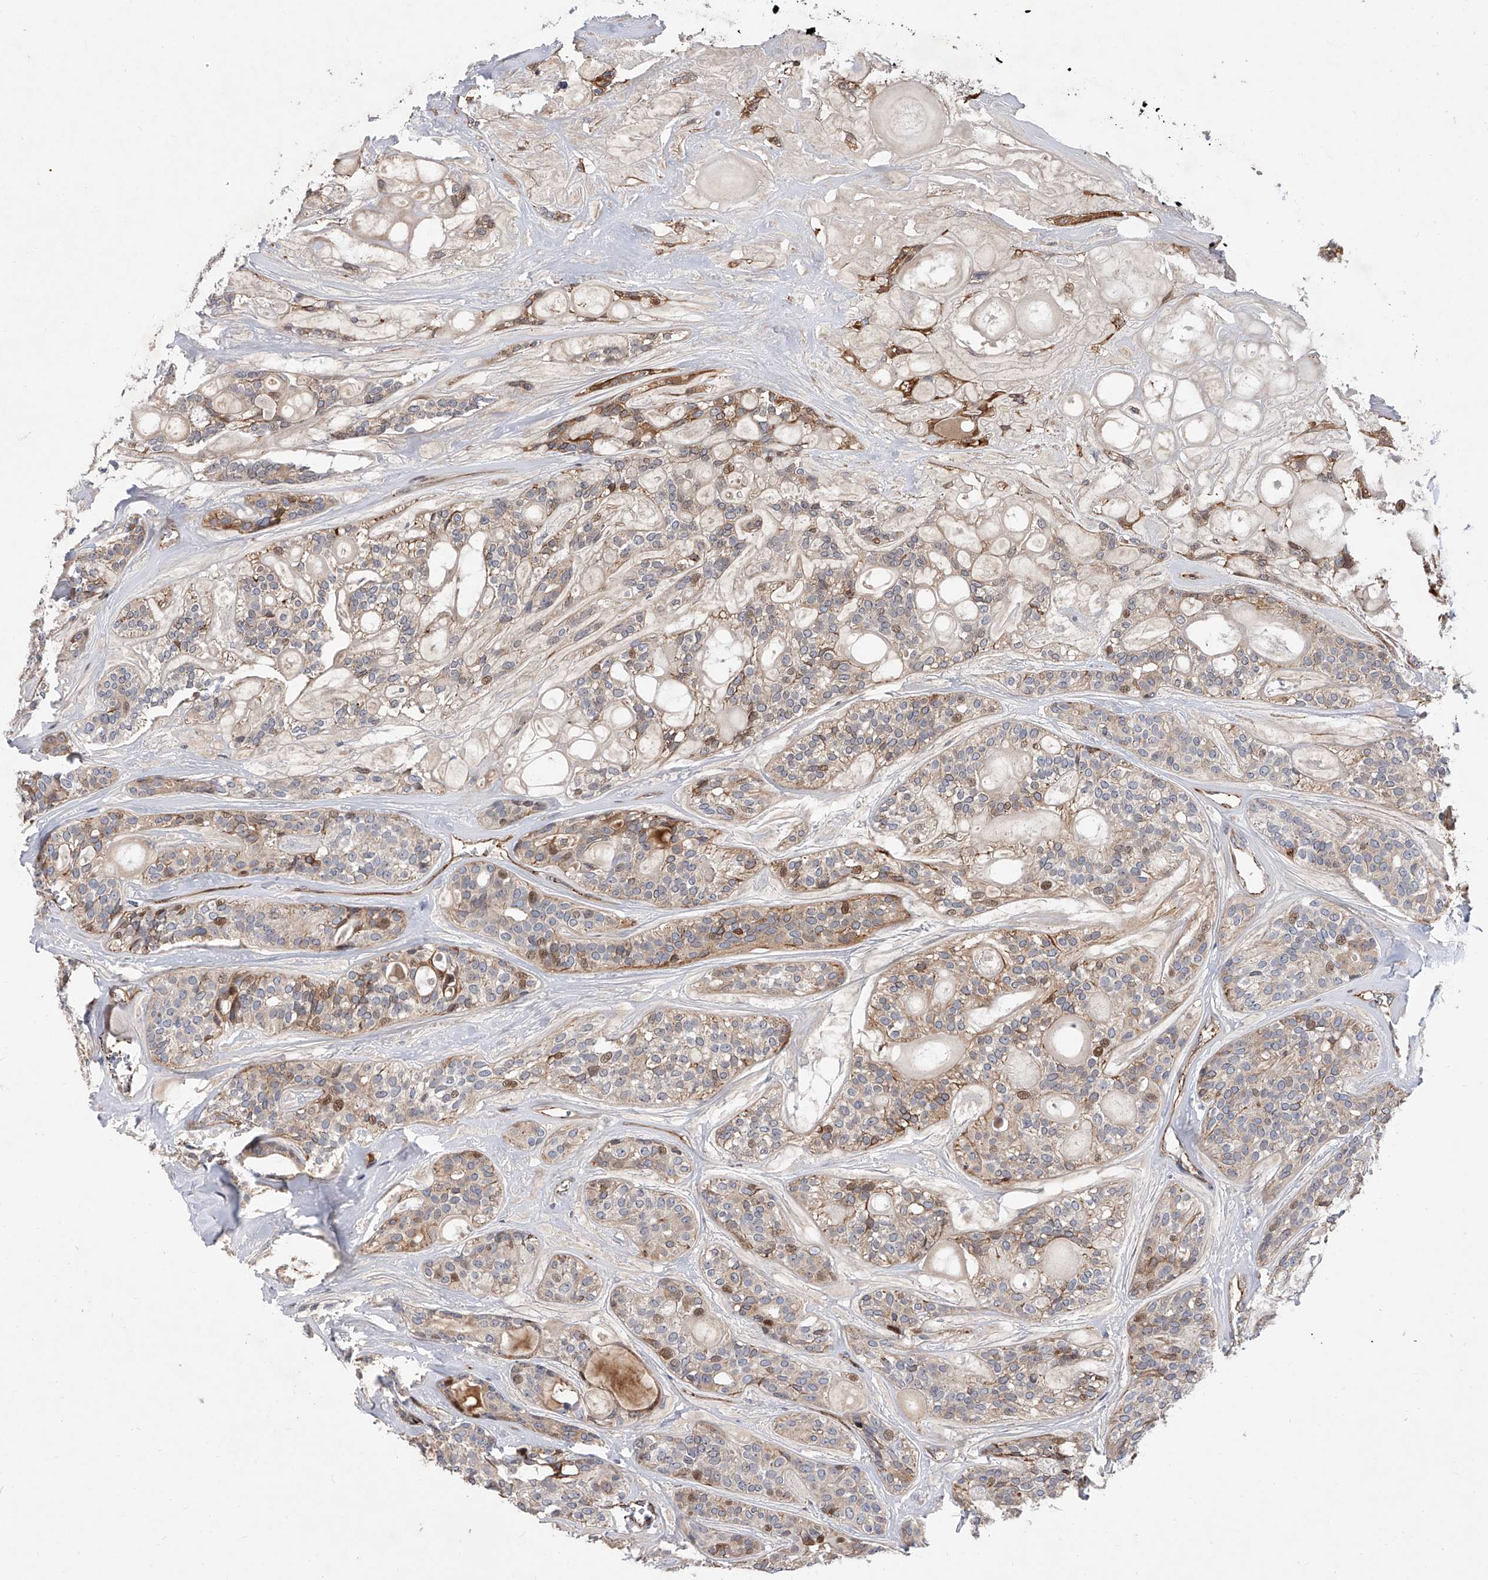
{"staining": {"intensity": "moderate", "quantity": "<25%", "location": "cytoplasmic/membranous,nuclear"}, "tissue": "head and neck cancer", "cell_type": "Tumor cells", "image_type": "cancer", "snomed": [{"axis": "morphology", "description": "Adenocarcinoma, NOS"}, {"axis": "topography", "description": "Head-Neck"}], "caption": "Protein positivity by immunohistochemistry (IHC) reveals moderate cytoplasmic/membranous and nuclear staining in approximately <25% of tumor cells in adenocarcinoma (head and neck).", "gene": "PDSS2", "patient": {"sex": "male", "age": 66}}